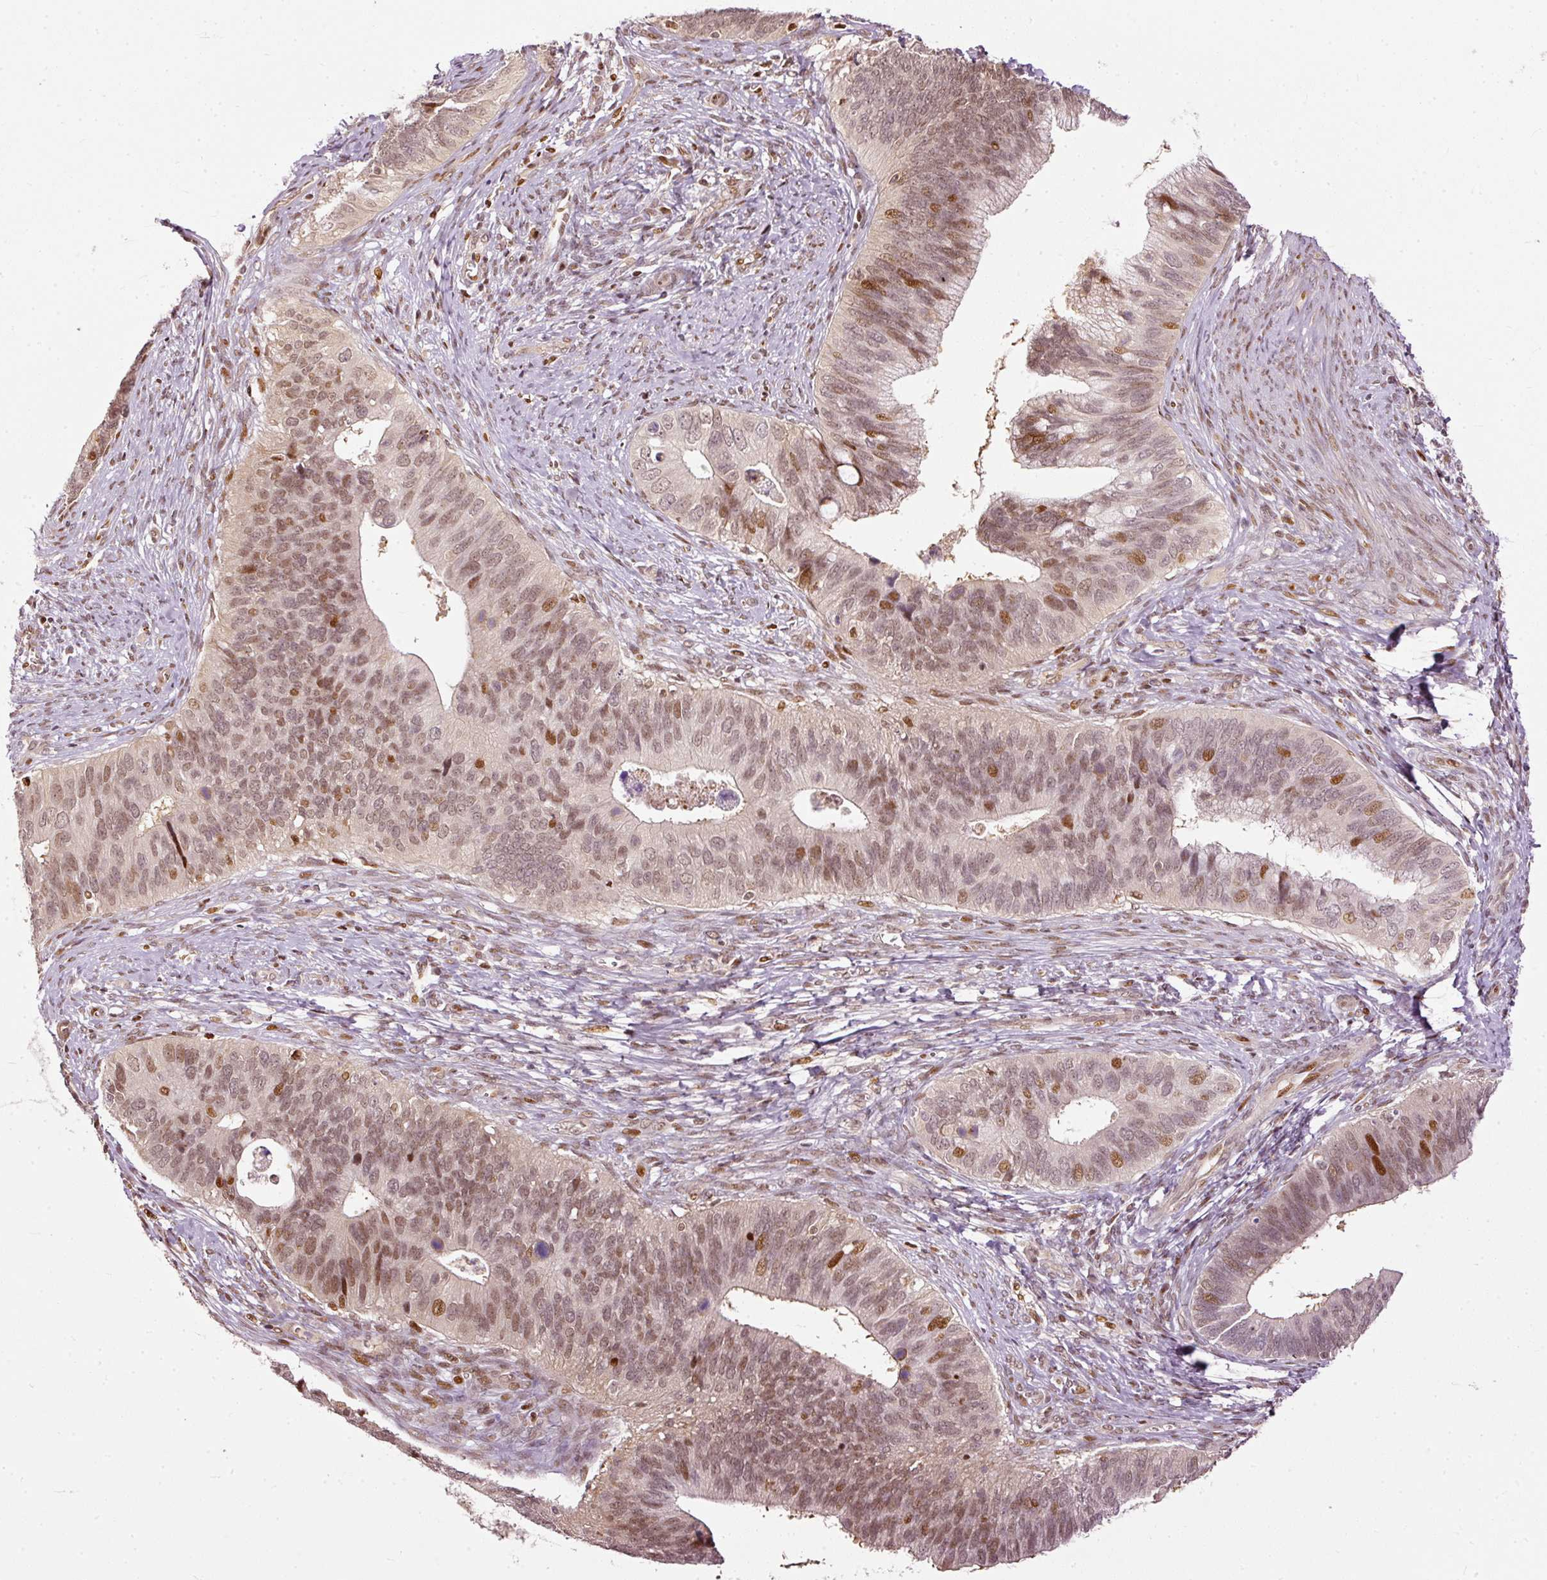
{"staining": {"intensity": "moderate", "quantity": ">75%", "location": "nuclear"}, "tissue": "cervical cancer", "cell_type": "Tumor cells", "image_type": "cancer", "snomed": [{"axis": "morphology", "description": "Adenocarcinoma, NOS"}, {"axis": "topography", "description": "Cervix"}], "caption": "Immunohistochemistry of cervical cancer (adenocarcinoma) shows medium levels of moderate nuclear expression in approximately >75% of tumor cells. (brown staining indicates protein expression, while blue staining denotes nuclei).", "gene": "ZNF778", "patient": {"sex": "female", "age": 42}}